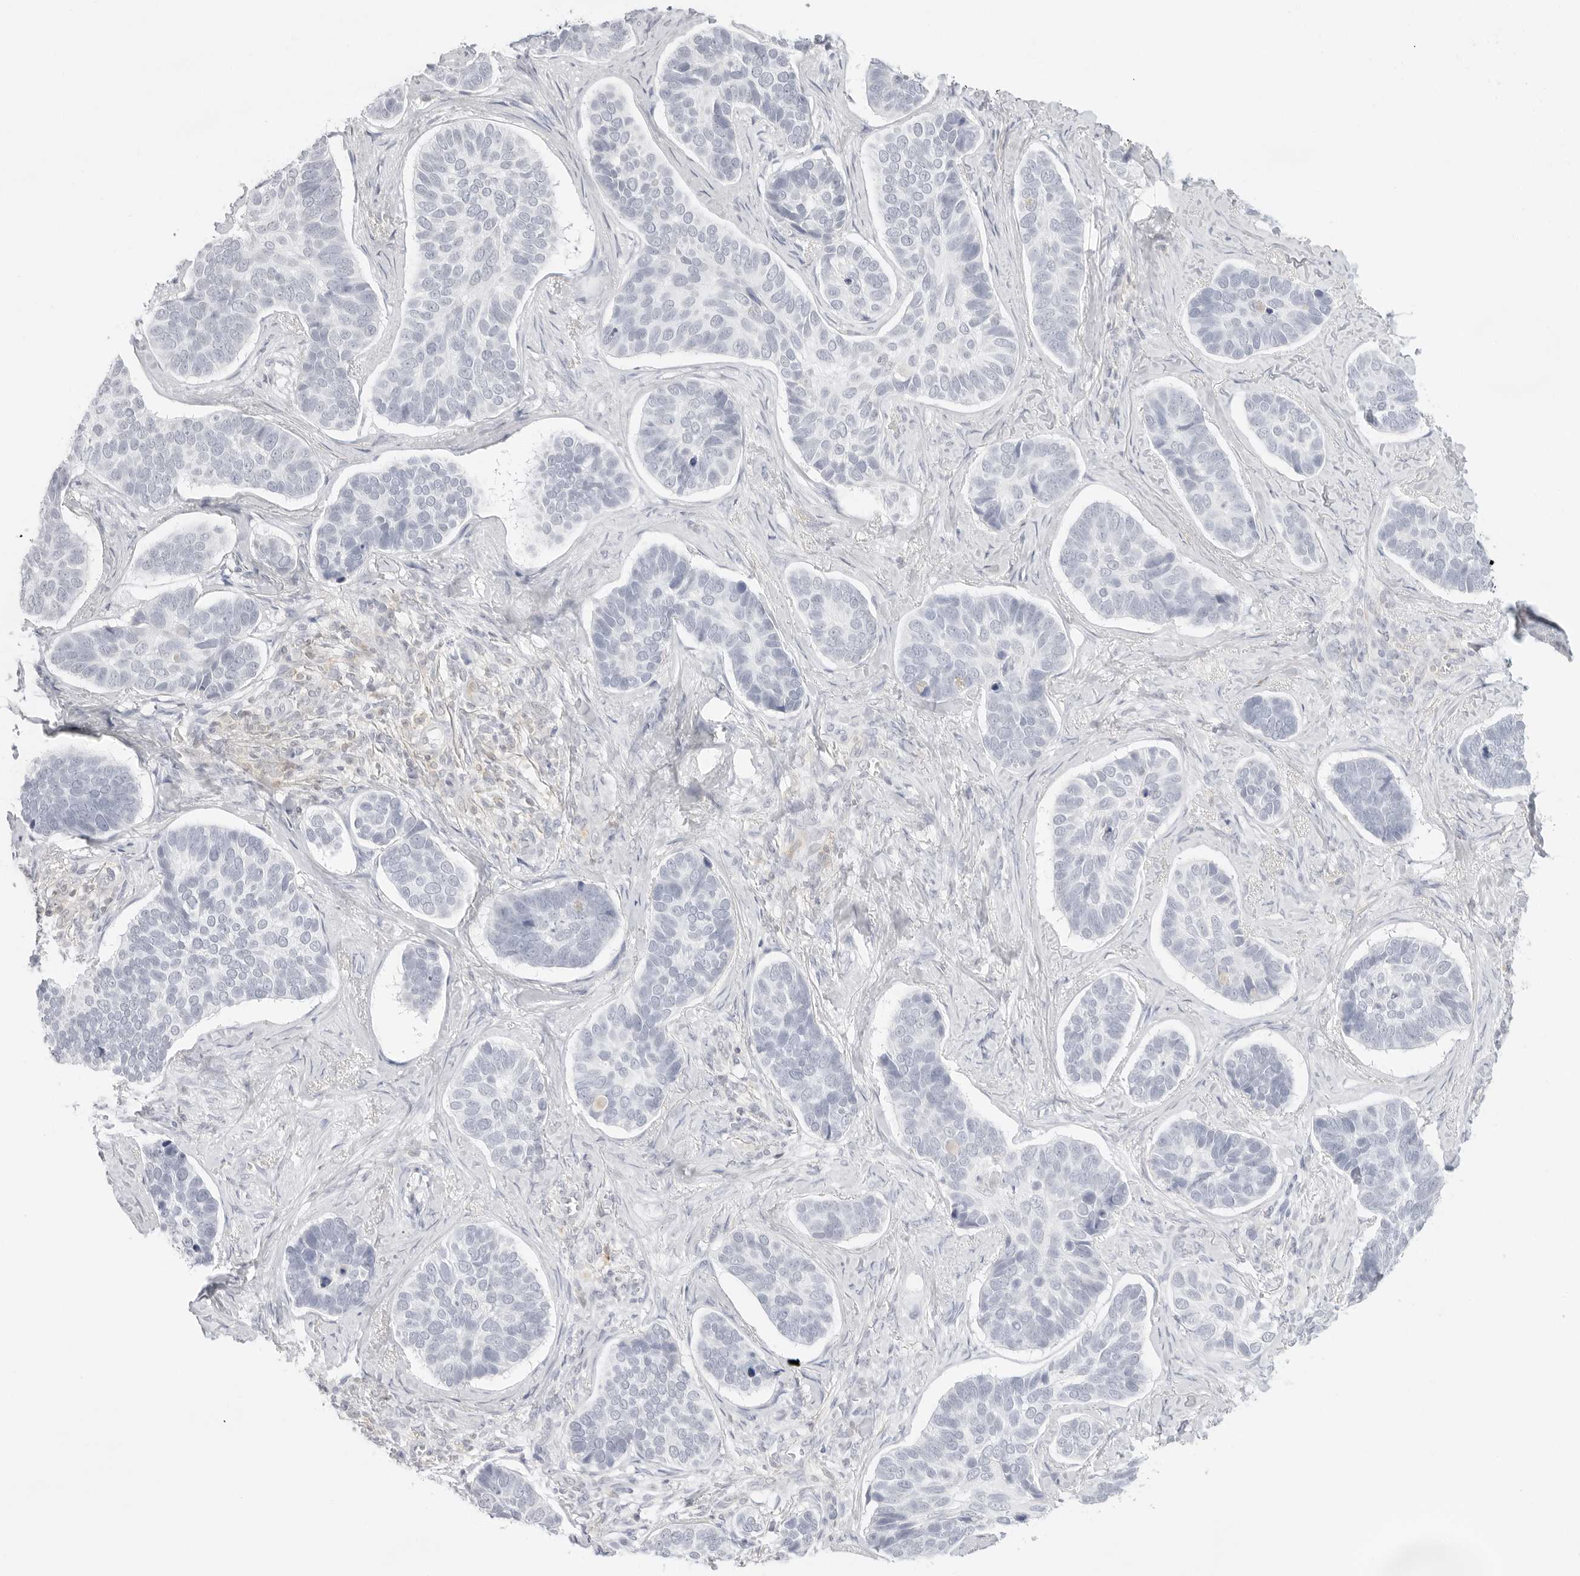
{"staining": {"intensity": "negative", "quantity": "none", "location": "none"}, "tissue": "skin cancer", "cell_type": "Tumor cells", "image_type": "cancer", "snomed": [{"axis": "morphology", "description": "Basal cell carcinoma"}, {"axis": "topography", "description": "Skin"}], "caption": "Skin cancer was stained to show a protein in brown. There is no significant expression in tumor cells.", "gene": "TNFRSF14", "patient": {"sex": "male", "age": 62}}